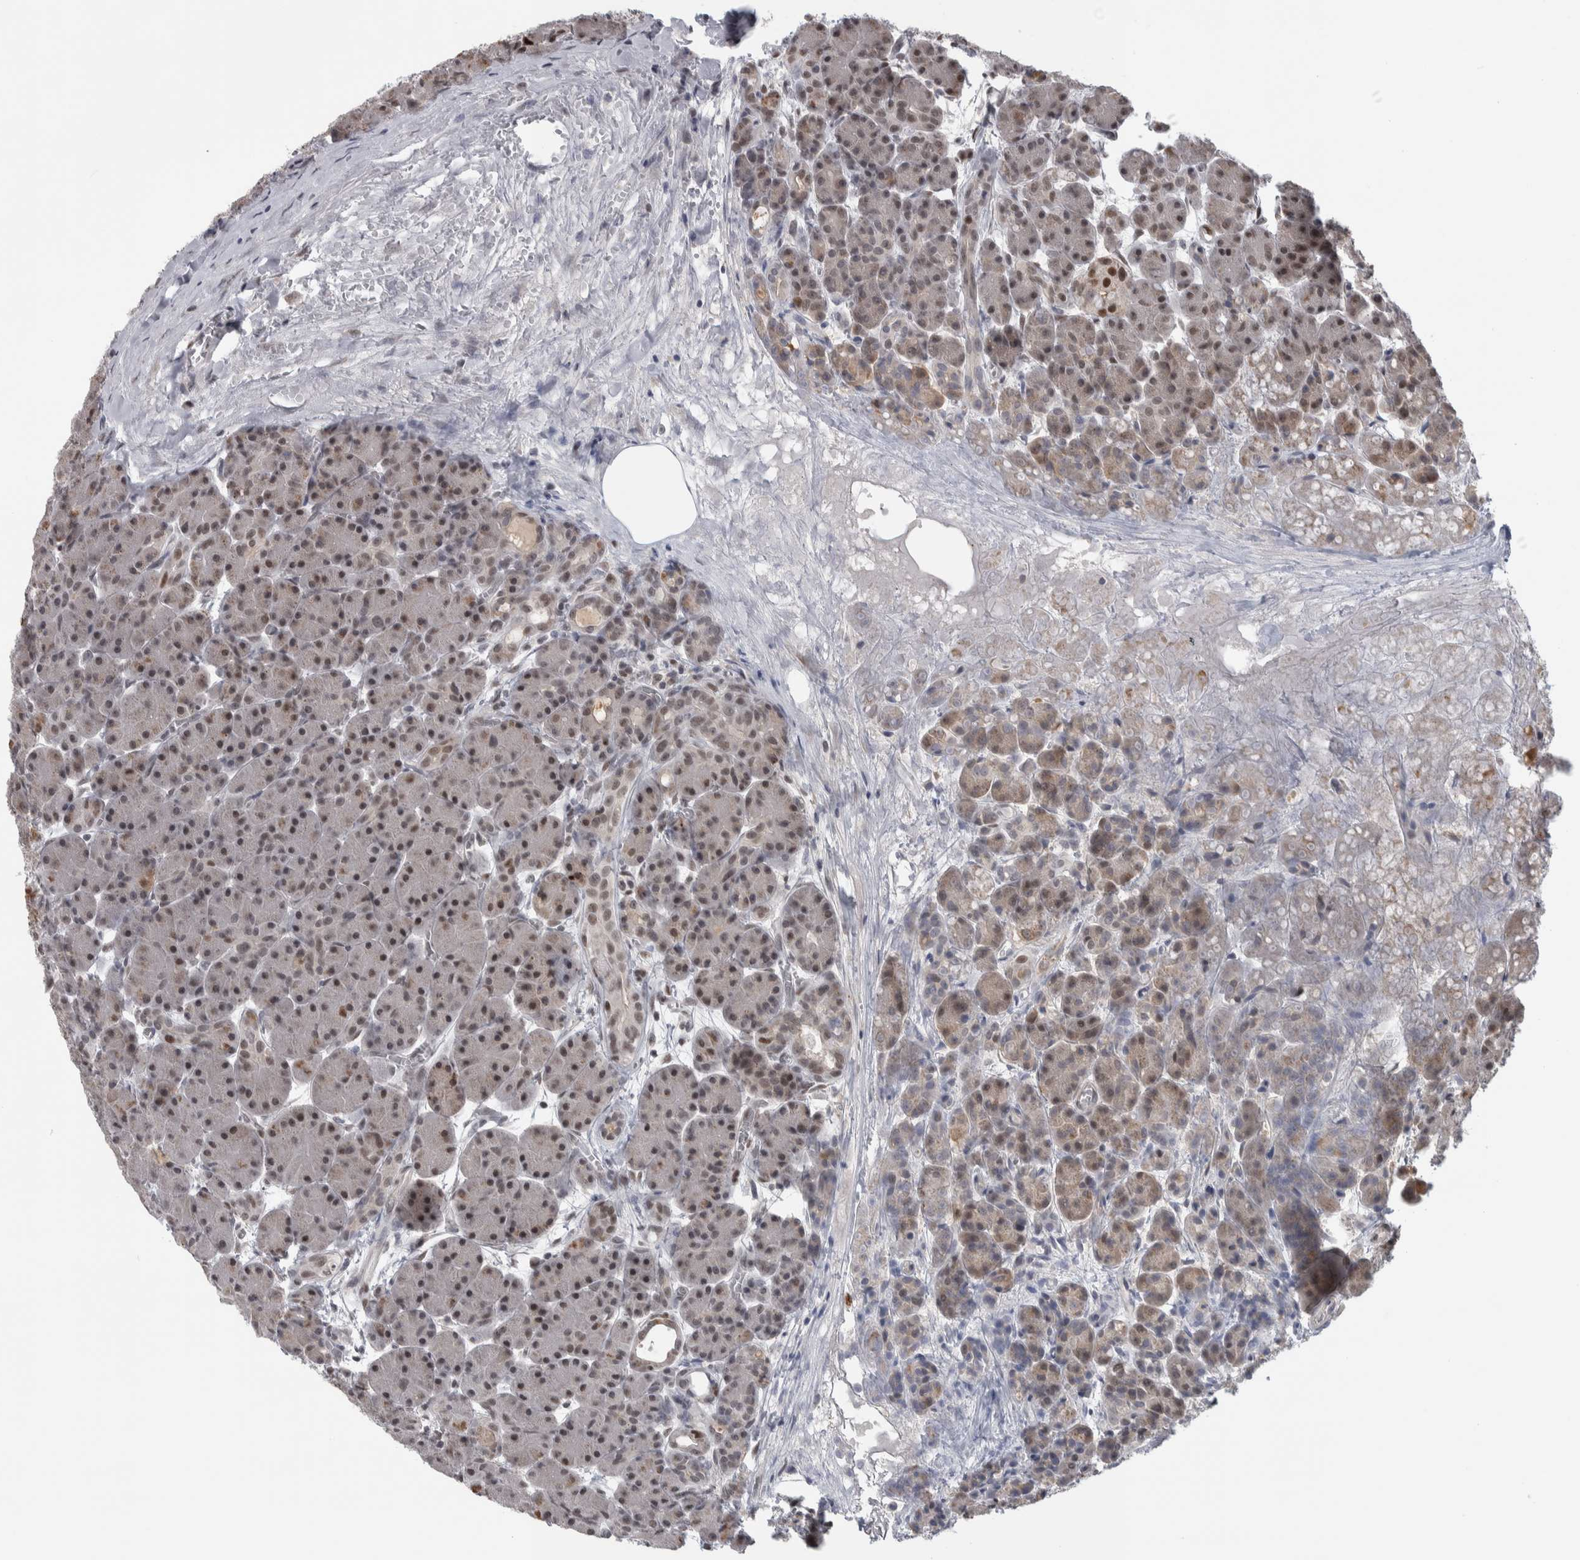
{"staining": {"intensity": "moderate", "quantity": "25%-75%", "location": "cytoplasmic/membranous,nuclear"}, "tissue": "pancreas", "cell_type": "Exocrine glandular cells", "image_type": "normal", "snomed": [{"axis": "morphology", "description": "Normal tissue, NOS"}, {"axis": "topography", "description": "Pancreas"}], "caption": "Immunohistochemistry (IHC) photomicrograph of unremarkable pancreas: pancreas stained using IHC exhibits medium levels of moderate protein expression localized specifically in the cytoplasmic/membranous,nuclear of exocrine glandular cells, appearing as a cytoplasmic/membranous,nuclear brown color.", "gene": "HEXIM2", "patient": {"sex": "male", "age": 63}}